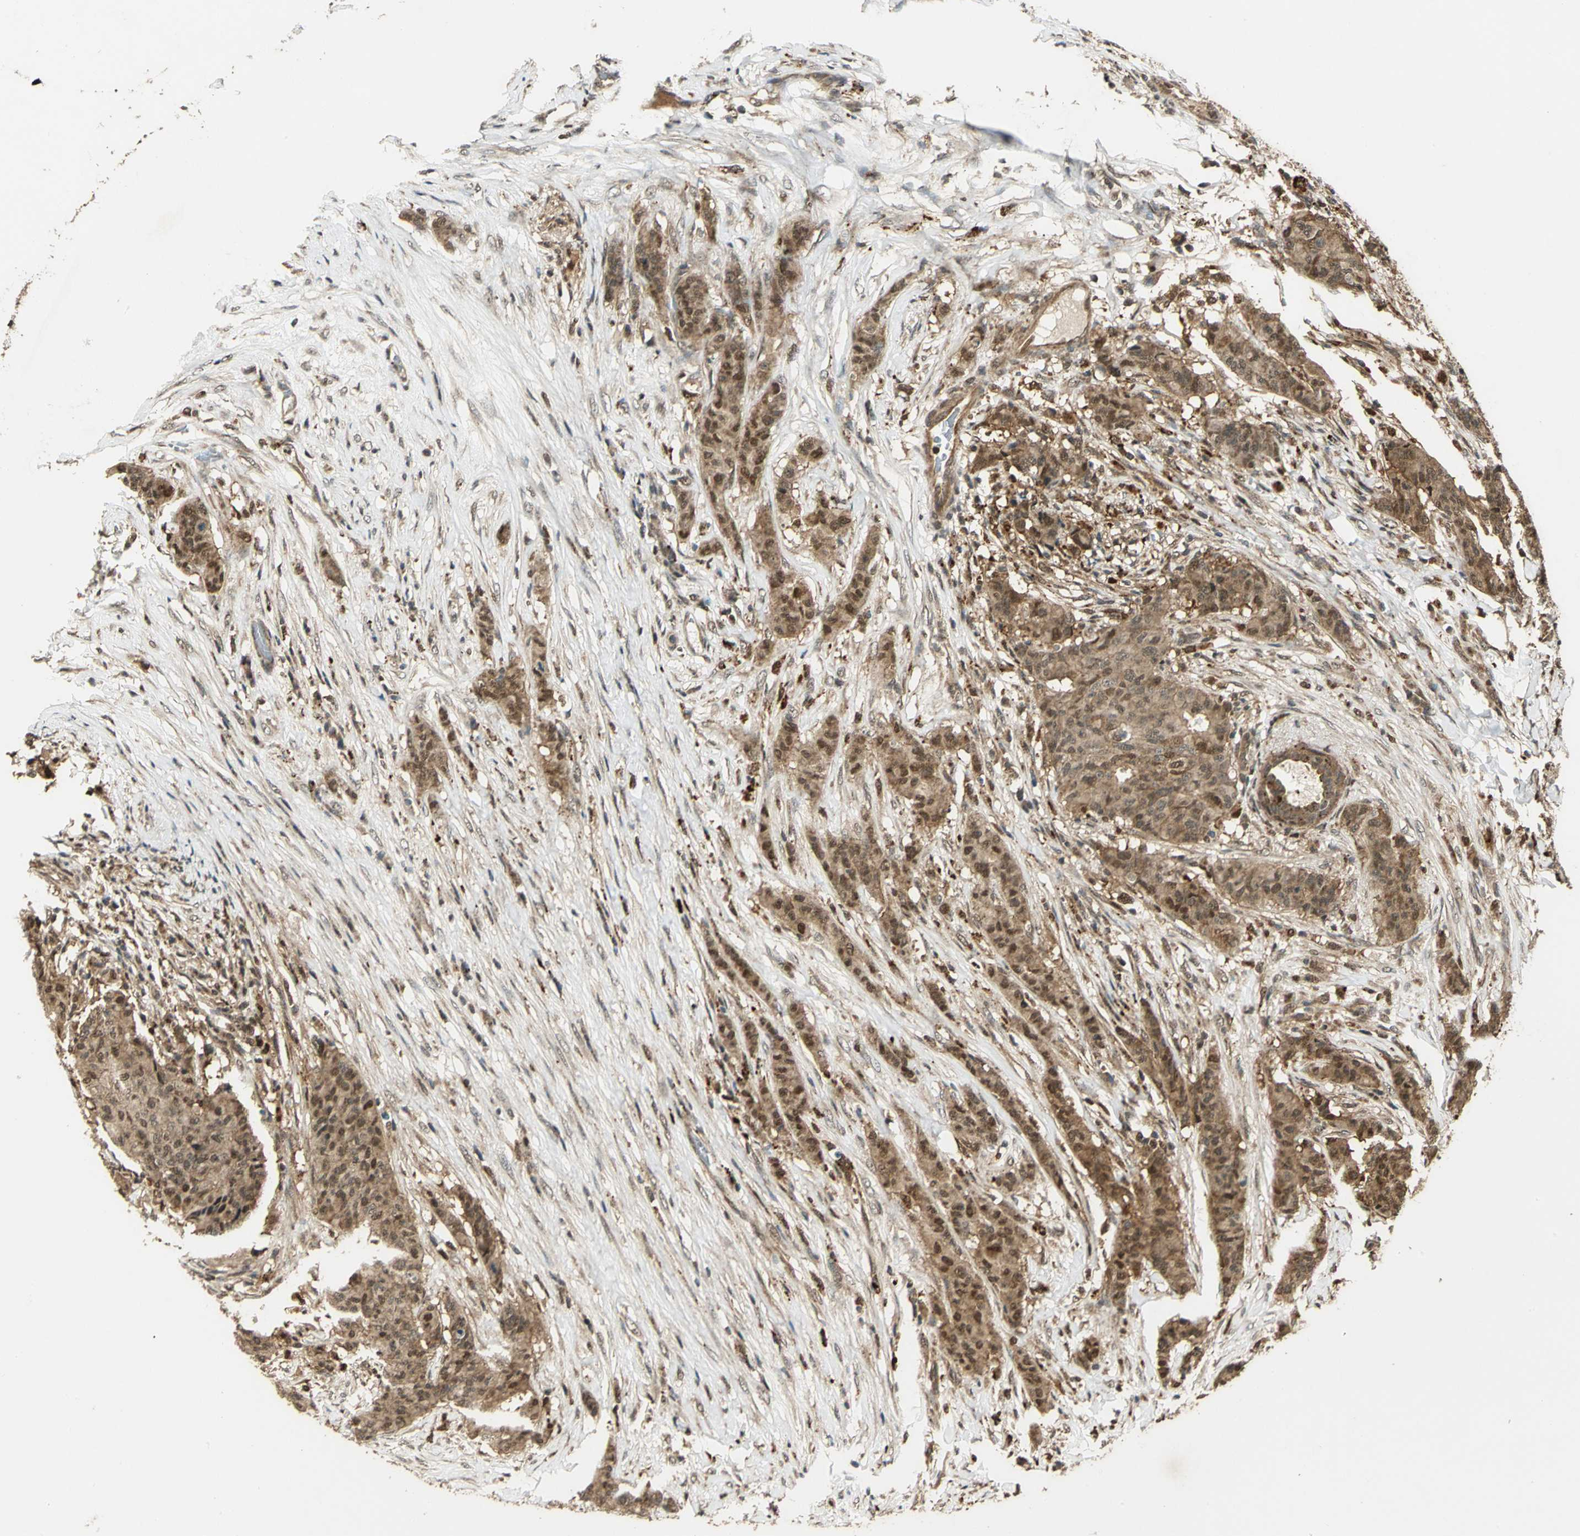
{"staining": {"intensity": "moderate", "quantity": ">75%", "location": "cytoplasmic/membranous,nuclear"}, "tissue": "breast cancer", "cell_type": "Tumor cells", "image_type": "cancer", "snomed": [{"axis": "morphology", "description": "Duct carcinoma"}, {"axis": "topography", "description": "Breast"}], "caption": "Immunohistochemistry (IHC) staining of intraductal carcinoma (breast), which reveals medium levels of moderate cytoplasmic/membranous and nuclear expression in approximately >75% of tumor cells indicating moderate cytoplasmic/membranous and nuclear protein expression. The staining was performed using DAB (brown) for protein detection and nuclei were counterstained in hematoxylin (blue).", "gene": "PPP1R13L", "patient": {"sex": "female", "age": 40}}